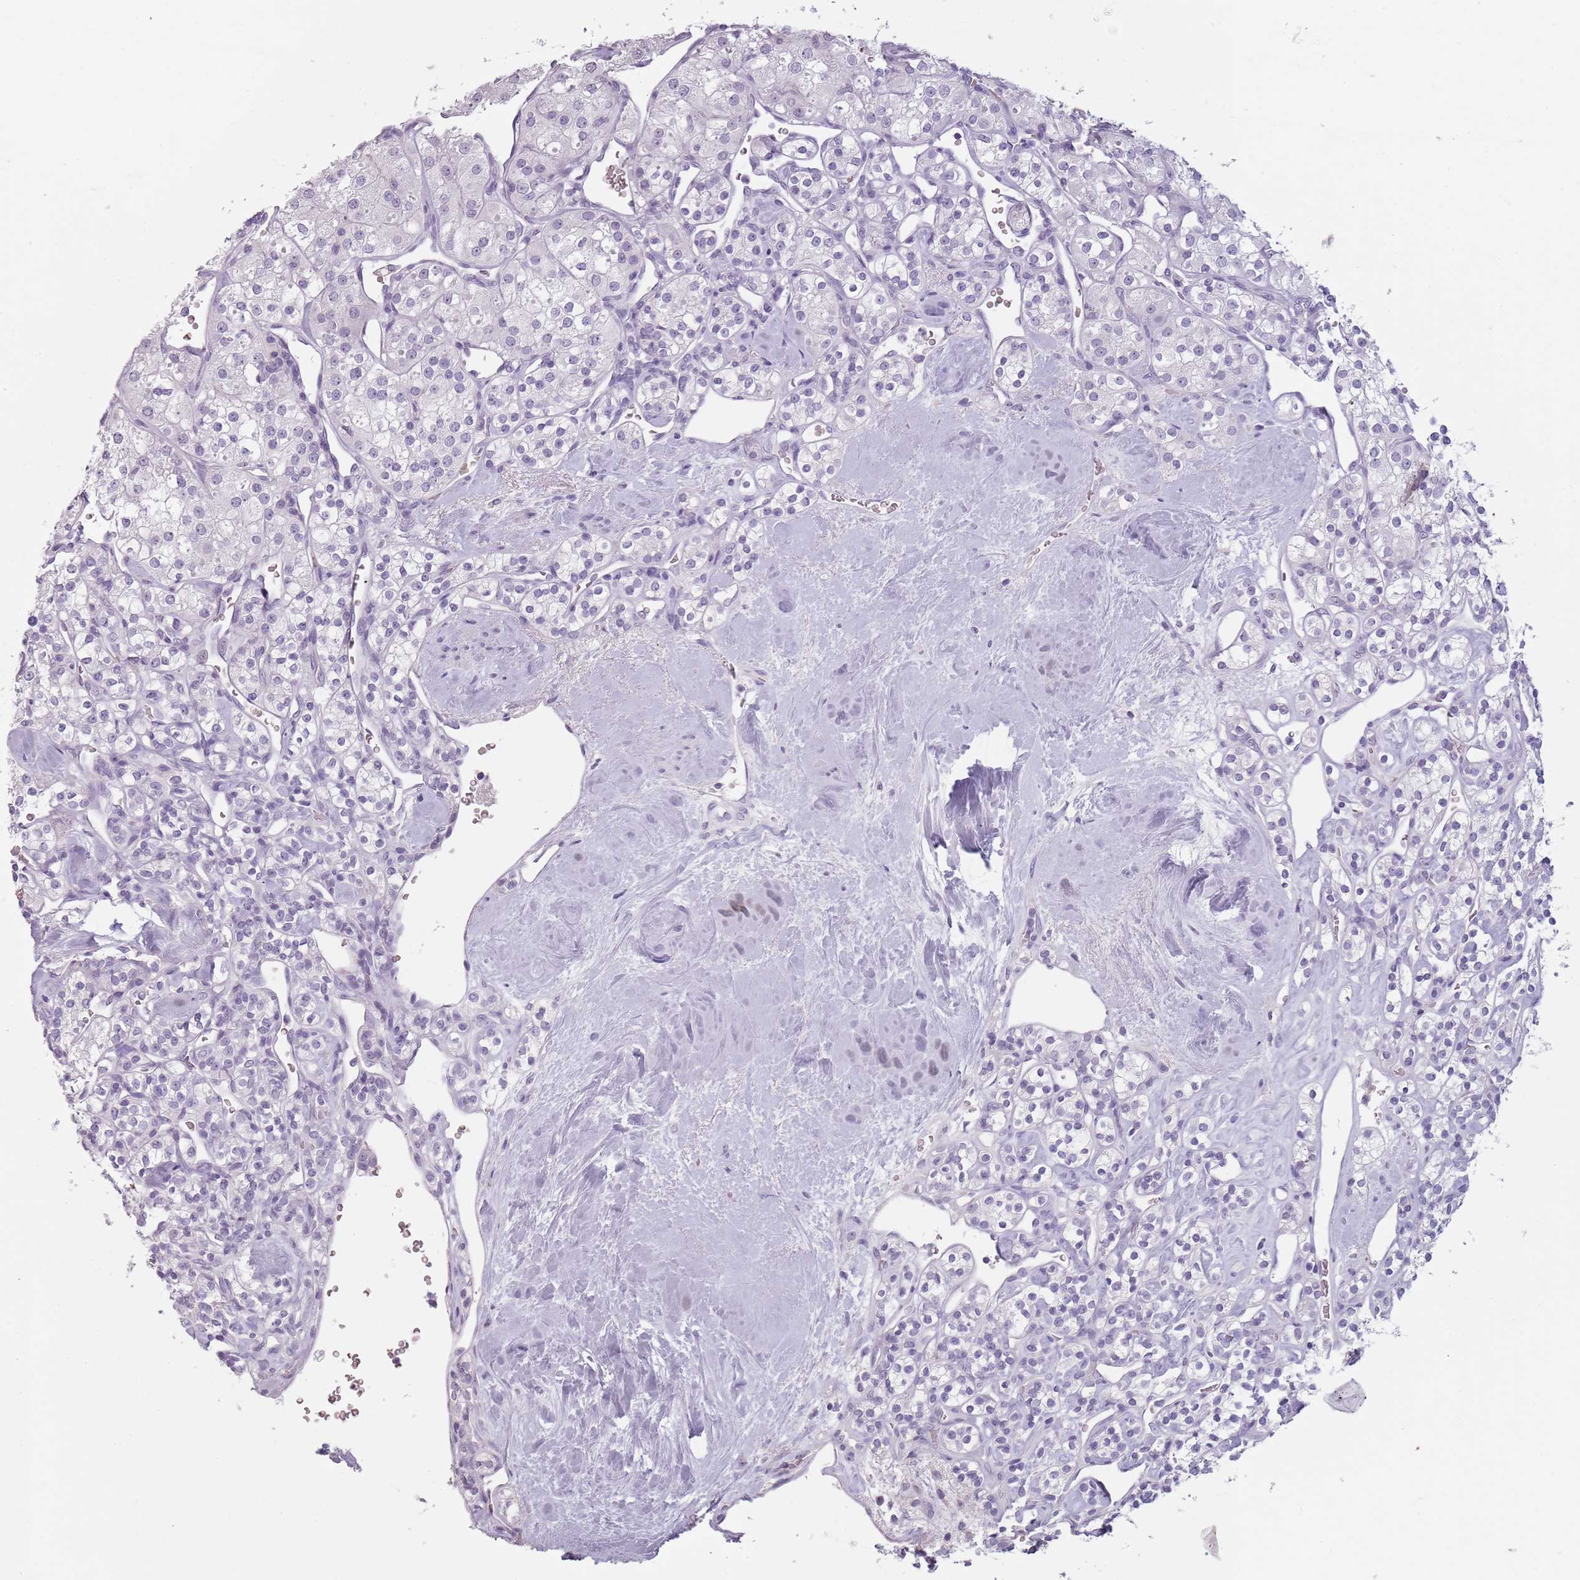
{"staining": {"intensity": "negative", "quantity": "none", "location": "none"}, "tissue": "renal cancer", "cell_type": "Tumor cells", "image_type": "cancer", "snomed": [{"axis": "morphology", "description": "Adenocarcinoma, NOS"}, {"axis": "topography", "description": "Kidney"}], "caption": "Tumor cells show no significant positivity in adenocarcinoma (renal).", "gene": "PIEZO1", "patient": {"sex": "male", "age": 77}}